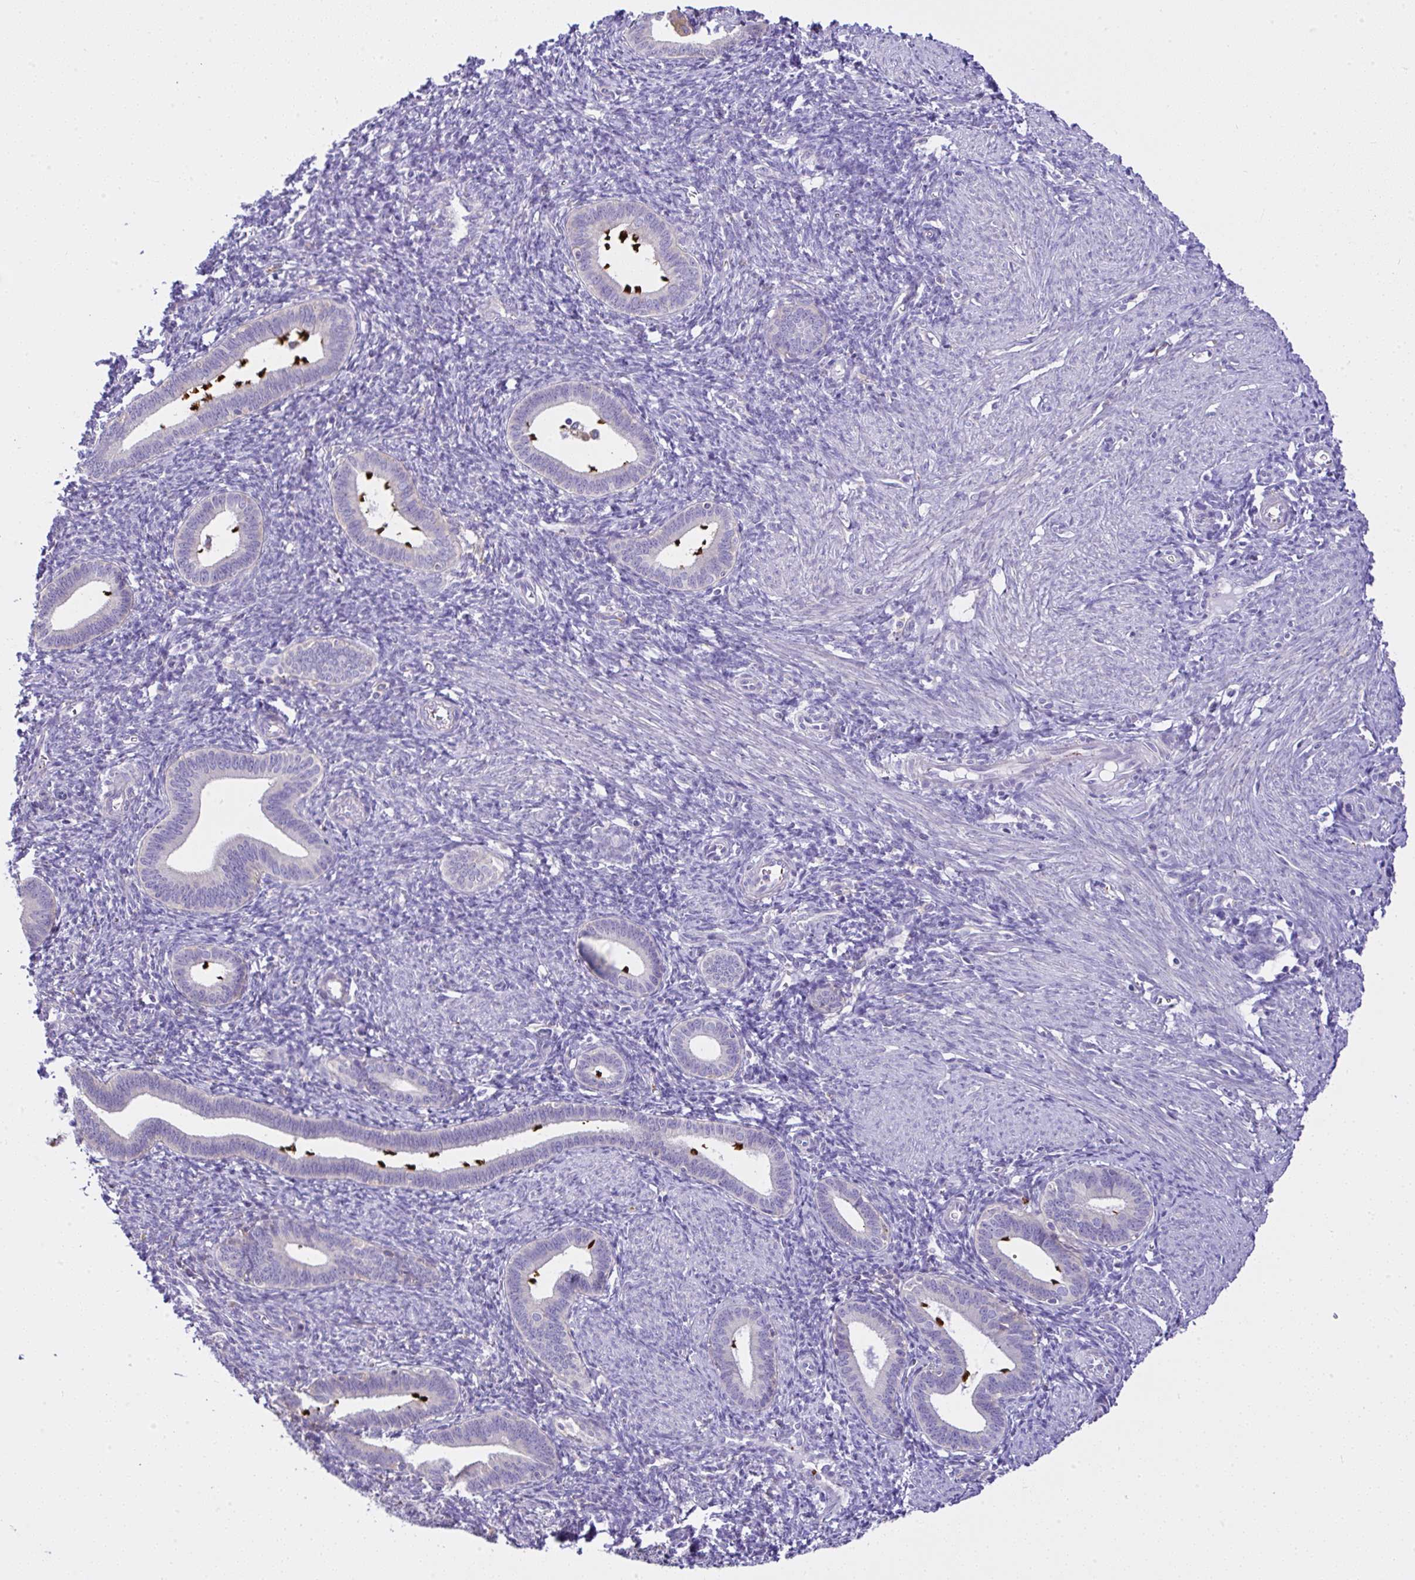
{"staining": {"intensity": "negative", "quantity": "none", "location": "none"}, "tissue": "endometrium", "cell_type": "Cells in endometrial stroma", "image_type": "normal", "snomed": [{"axis": "morphology", "description": "Normal tissue, NOS"}, {"axis": "topography", "description": "Endometrium"}], "caption": "High magnification brightfield microscopy of unremarkable endometrium stained with DAB (3,3'-diaminobenzidine) (brown) and counterstained with hematoxylin (blue): cells in endometrial stroma show no significant expression. The staining is performed using DAB brown chromogen with nuclei counter-stained in using hematoxylin.", "gene": "CCDC142", "patient": {"sex": "female", "age": 41}}